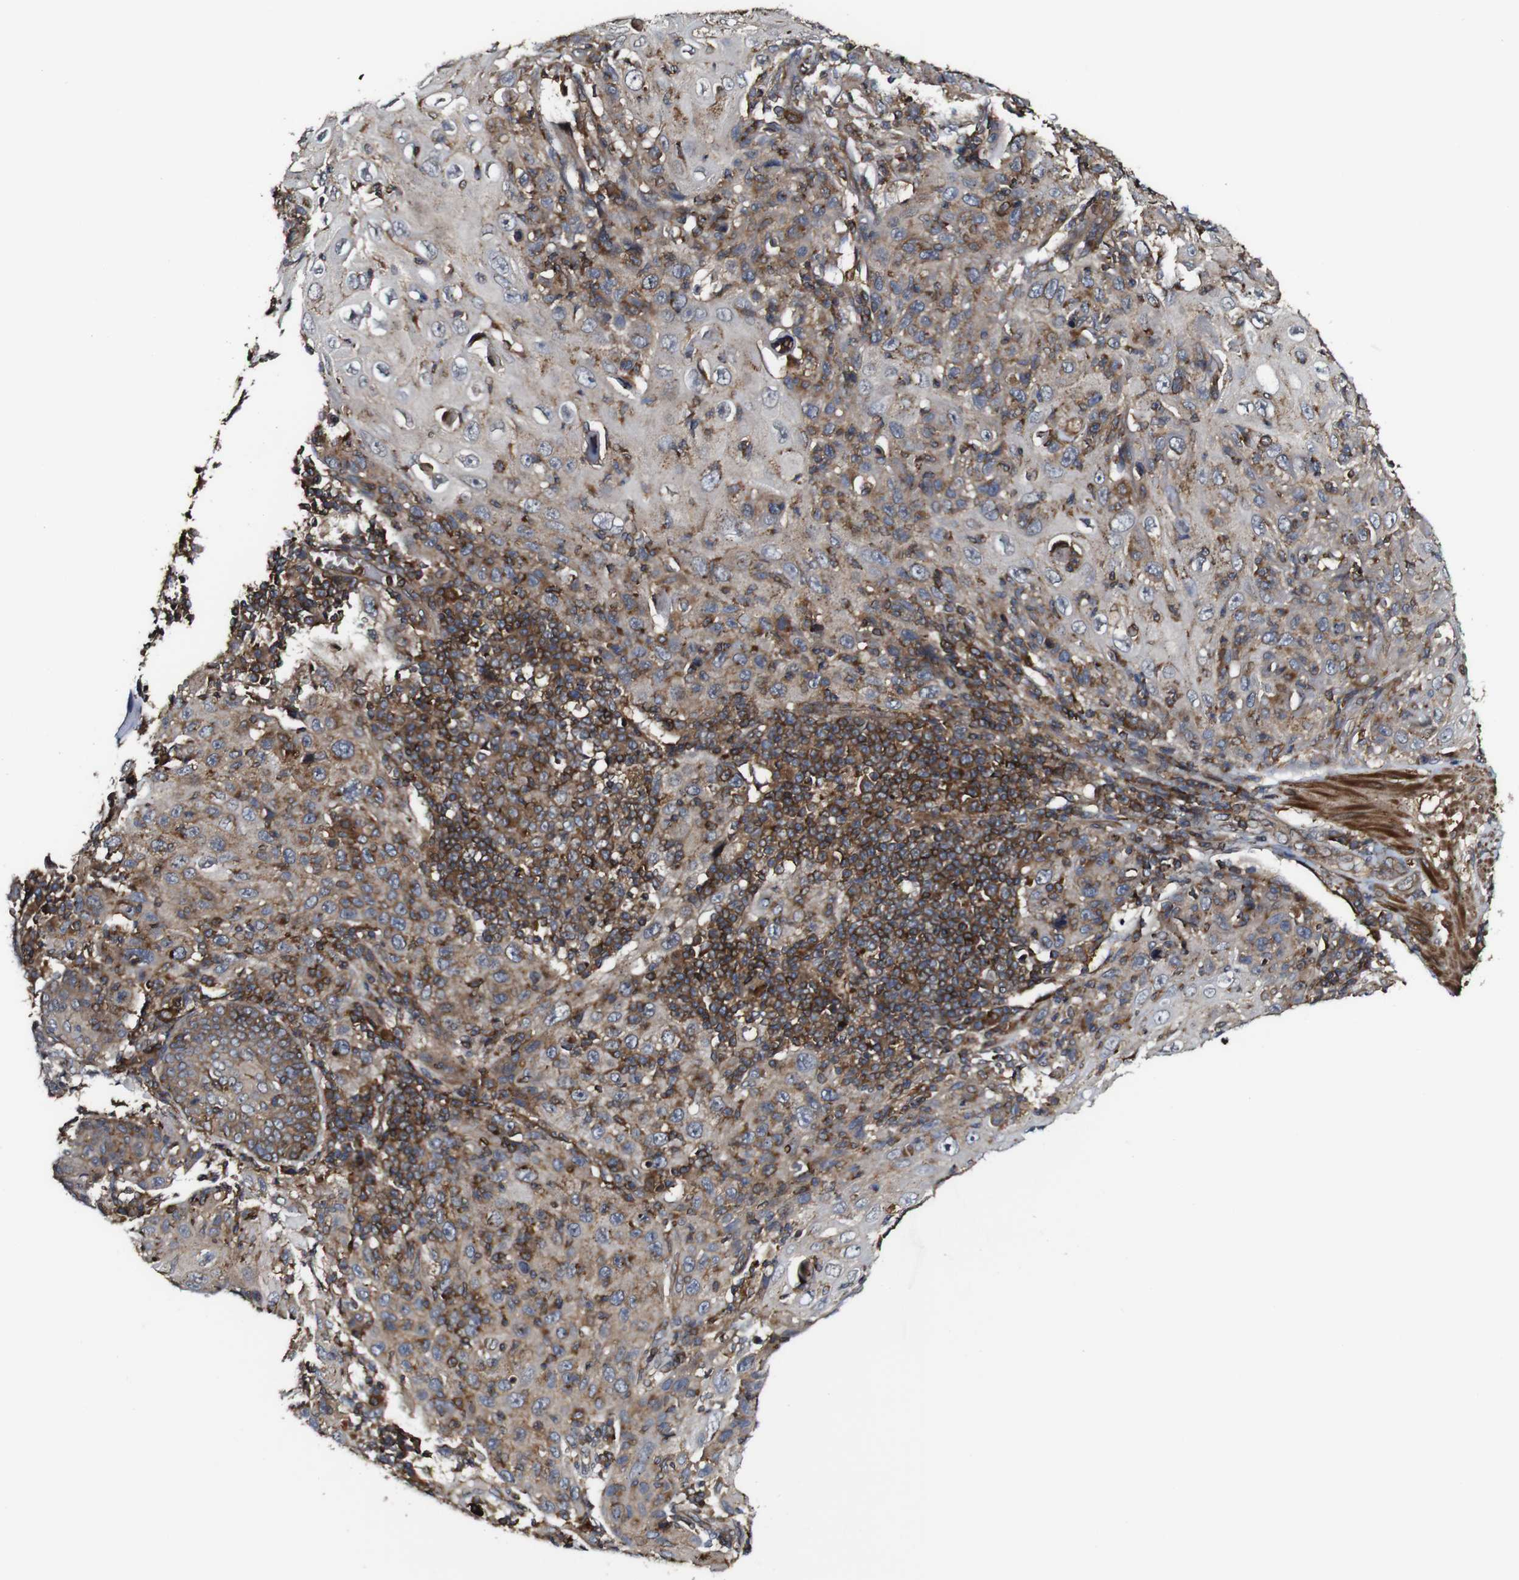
{"staining": {"intensity": "moderate", "quantity": ">75%", "location": "cytoplasmic/membranous"}, "tissue": "skin cancer", "cell_type": "Tumor cells", "image_type": "cancer", "snomed": [{"axis": "morphology", "description": "Squamous cell carcinoma, NOS"}, {"axis": "topography", "description": "Skin"}], "caption": "Immunohistochemistry (IHC) staining of skin squamous cell carcinoma, which reveals medium levels of moderate cytoplasmic/membranous expression in approximately >75% of tumor cells indicating moderate cytoplasmic/membranous protein staining. The staining was performed using DAB (3,3'-diaminobenzidine) (brown) for protein detection and nuclei were counterstained in hematoxylin (blue).", "gene": "TNIK", "patient": {"sex": "female", "age": 88}}